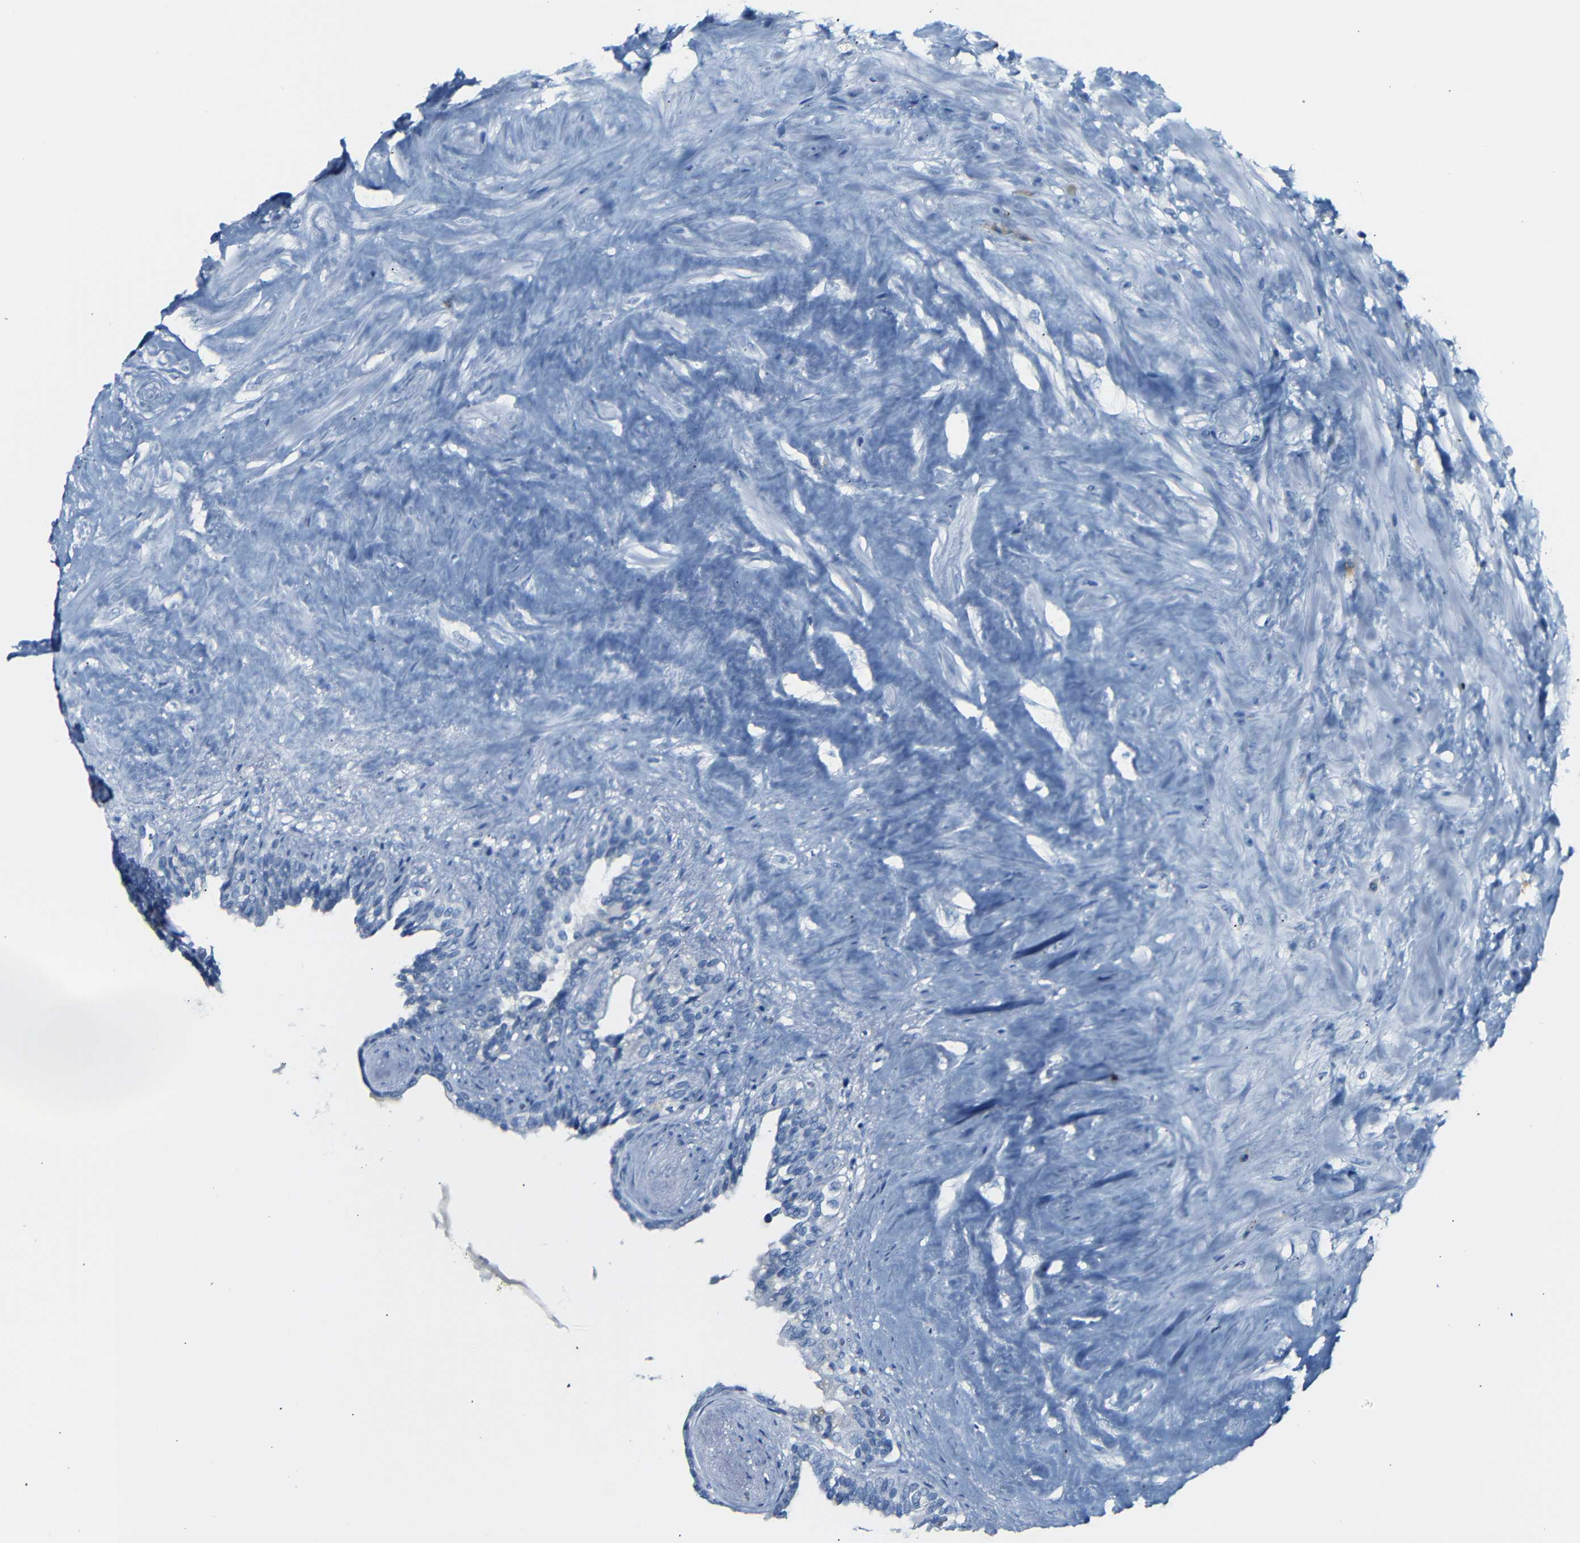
{"staining": {"intensity": "negative", "quantity": "none", "location": "none"}, "tissue": "seminal vesicle", "cell_type": "Glandular cells", "image_type": "normal", "snomed": [{"axis": "morphology", "description": "Normal tissue, NOS"}, {"axis": "topography", "description": "Seminal veicle"}], "caption": "High power microscopy image of an immunohistochemistry (IHC) micrograph of unremarkable seminal vesicle, revealing no significant expression in glandular cells. The staining is performed using DAB (3,3'-diaminobenzidine) brown chromogen with nuclei counter-stained in using hematoxylin.", "gene": "FCRL1", "patient": {"sex": "male", "age": 63}}